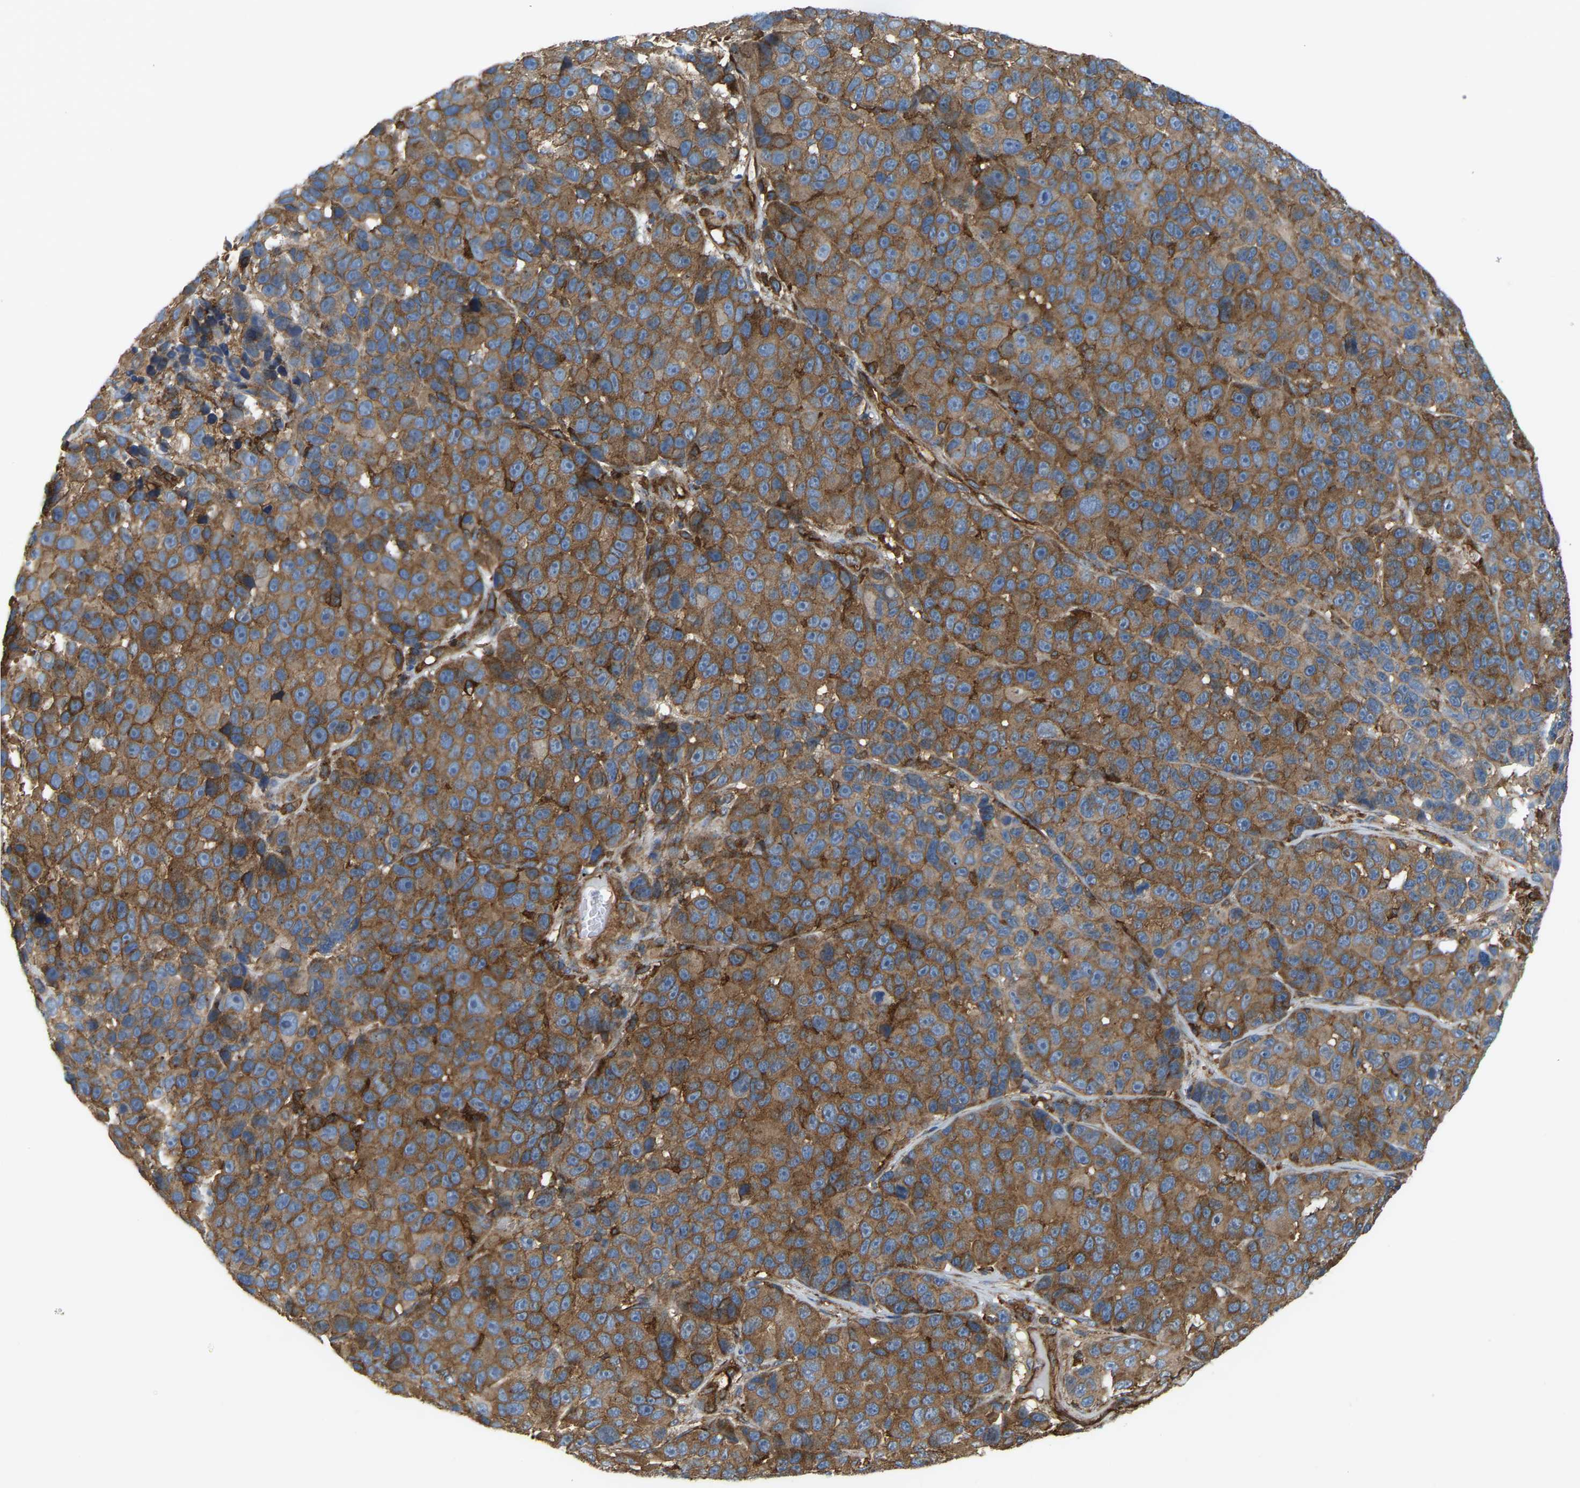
{"staining": {"intensity": "strong", "quantity": ">75%", "location": "cytoplasmic/membranous"}, "tissue": "melanoma", "cell_type": "Tumor cells", "image_type": "cancer", "snomed": [{"axis": "morphology", "description": "Malignant melanoma, NOS"}, {"axis": "topography", "description": "Skin"}], "caption": "Immunohistochemical staining of human melanoma displays high levels of strong cytoplasmic/membranous positivity in about >75% of tumor cells.", "gene": "PICALM", "patient": {"sex": "male", "age": 53}}